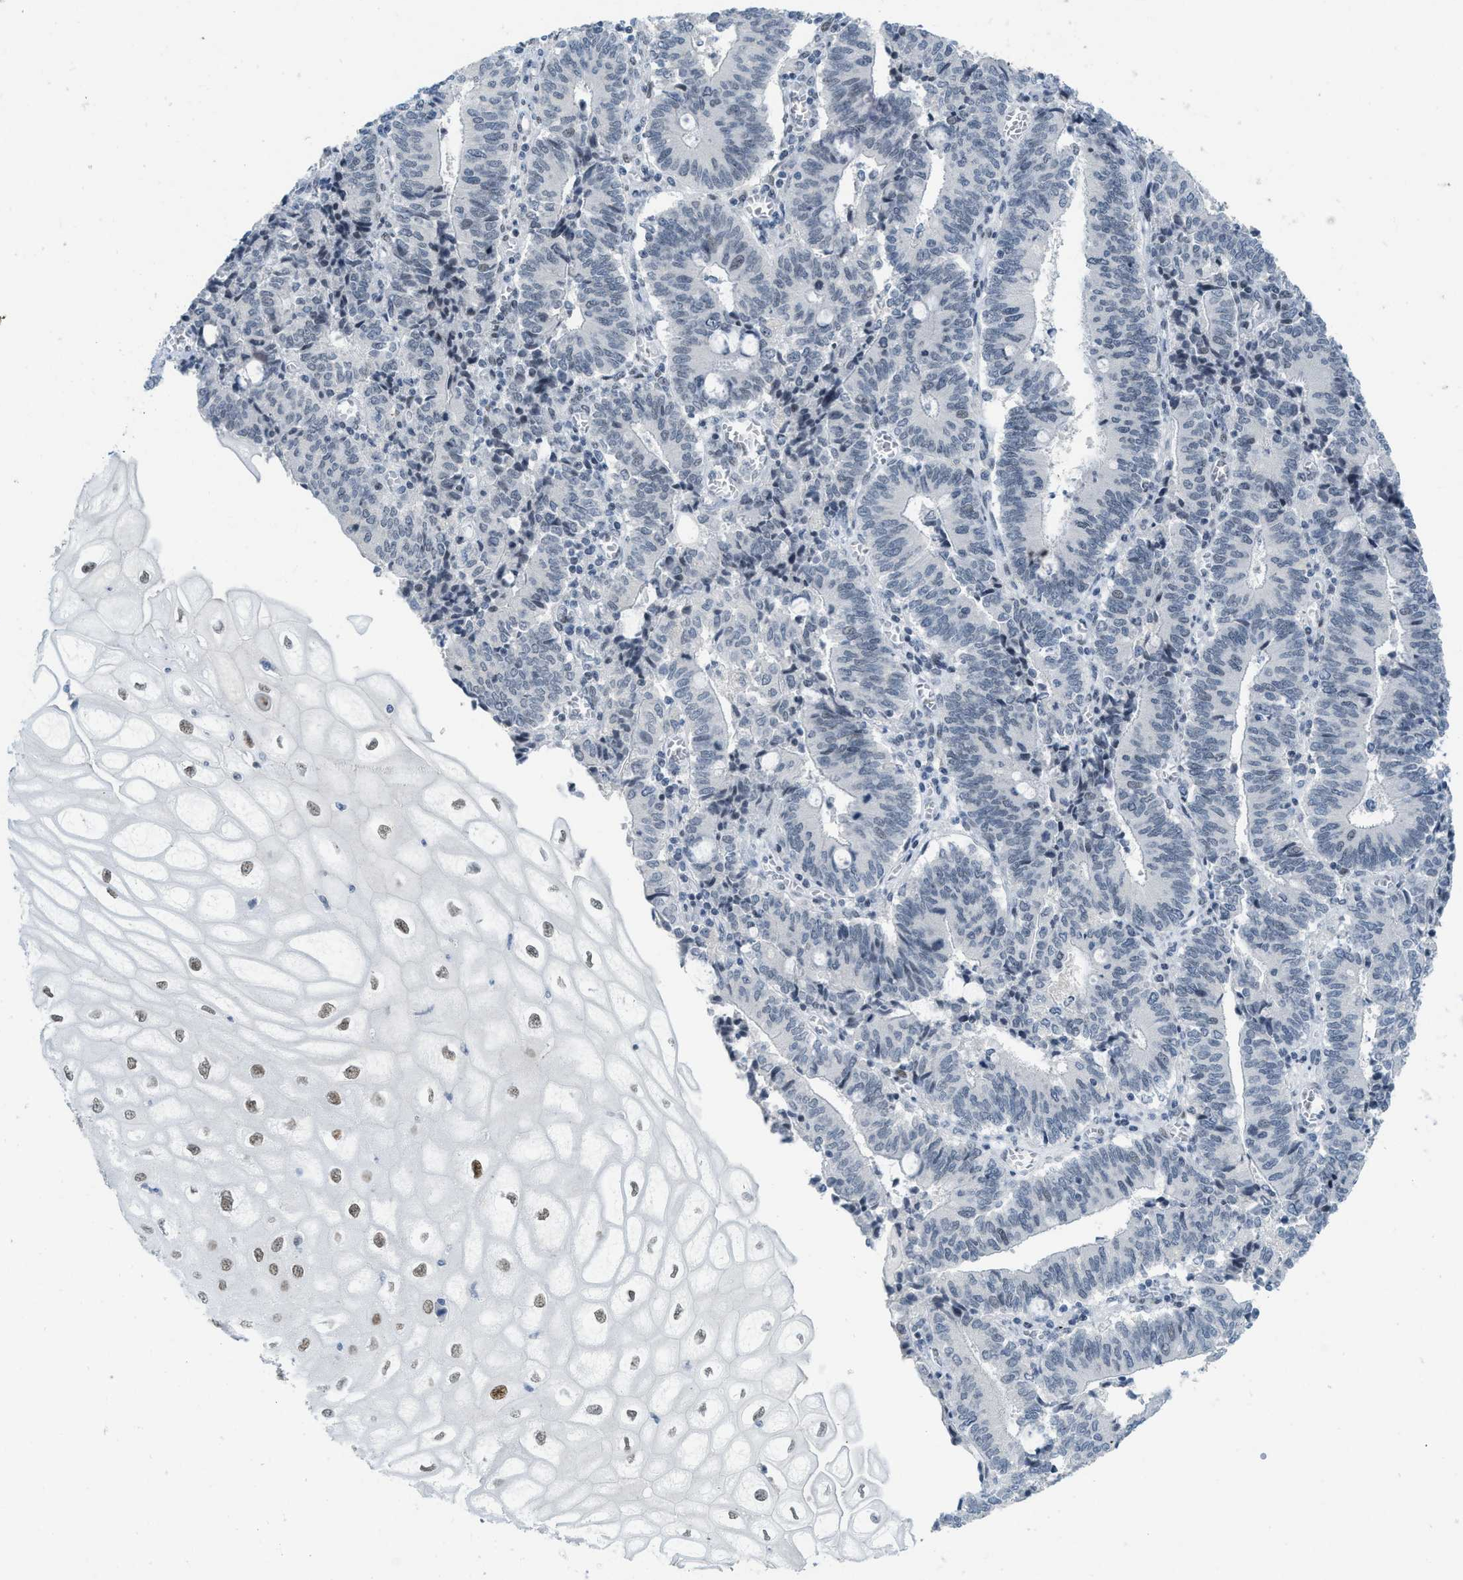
{"staining": {"intensity": "negative", "quantity": "none", "location": "none"}, "tissue": "cervical cancer", "cell_type": "Tumor cells", "image_type": "cancer", "snomed": [{"axis": "morphology", "description": "Adenocarcinoma, NOS"}, {"axis": "topography", "description": "Cervix"}], "caption": "Photomicrograph shows no protein staining in tumor cells of cervical cancer tissue.", "gene": "PBX1", "patient": {"sex": "female", "age": 44}}